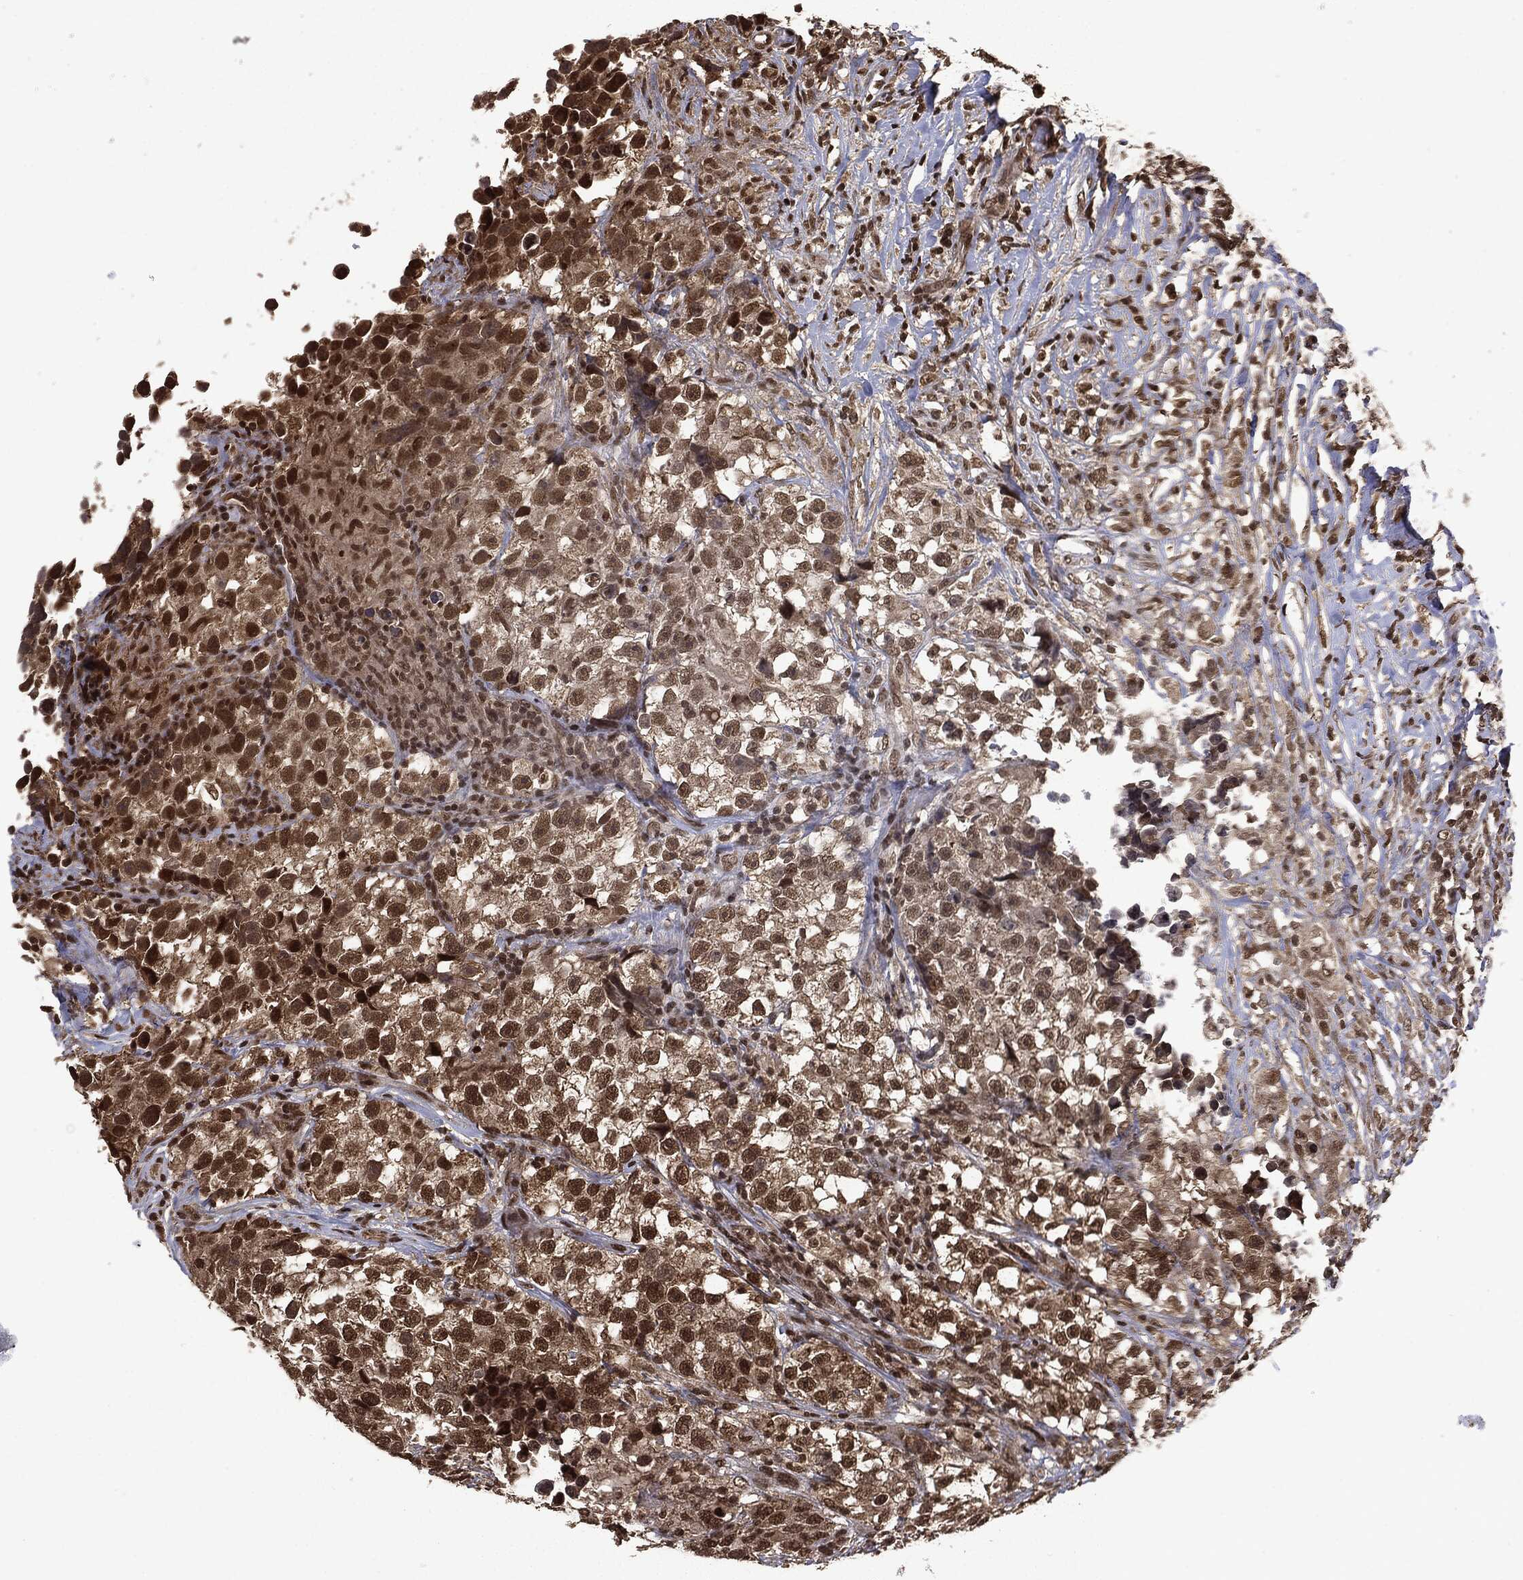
{"staining": {"intensity": "moderate", "quantity": ">75%", "location": "nuclear"}, "tissue": "testis cancer", "cell_type": "Tumor cells", "image_type": "cancer", "snomed": [{"axis": "morphology", "description": "Seminoma, NOS"}, {"axis": "topography", "description": "Testis"}], "caption": "IHC (DAB) staining of human testis cancer (seminoma) demonstrates moderate nuclear protein positivity in approximately >75% of tumor cells.", "gene": "CTDP1", "patient": {"sex": "male", "age": 46}}